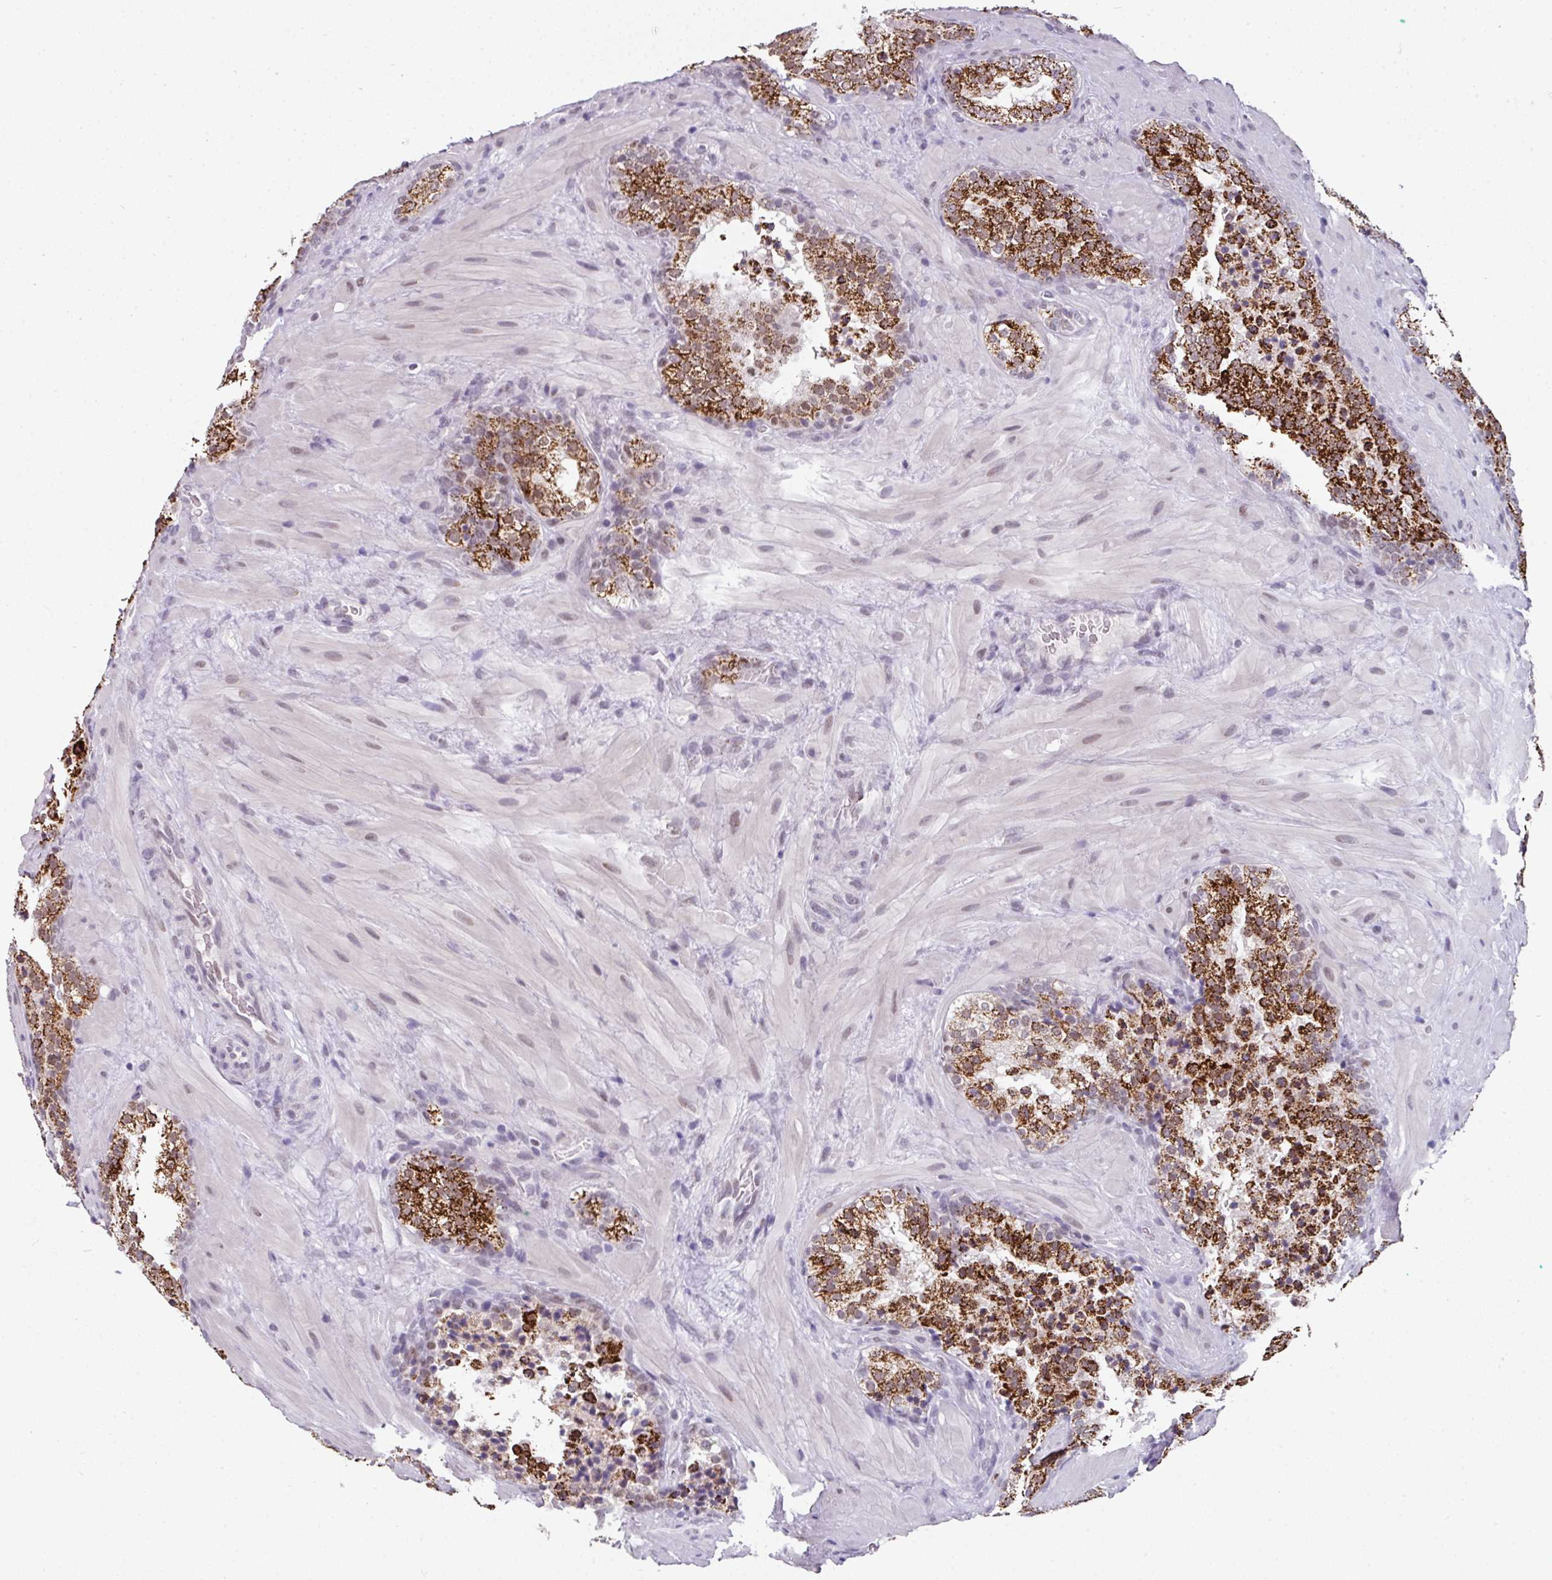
{"staining": {"intensity": "moderate", "quantity": ">75%", "location": "cytoplasmic/membranous,nuclear"}, "tissue": "prostate cancer", "cell_type": "Tumor cells", "image_type": "cancer", "snomed": [{"axis": "morphology", "description": "Adenocarcinoma, High grade"}, {"axis": "topography", "description": "Prostate"}], "caption": "Prostate cancer (adenocarcinoma (high-grade)) tissue demonstrates moderate cytoplasmic/membranous and nuclear positivity in about >75% of tumor cells", "gene": "RAD50", "patient": {"sex": "male", "age": 56}}